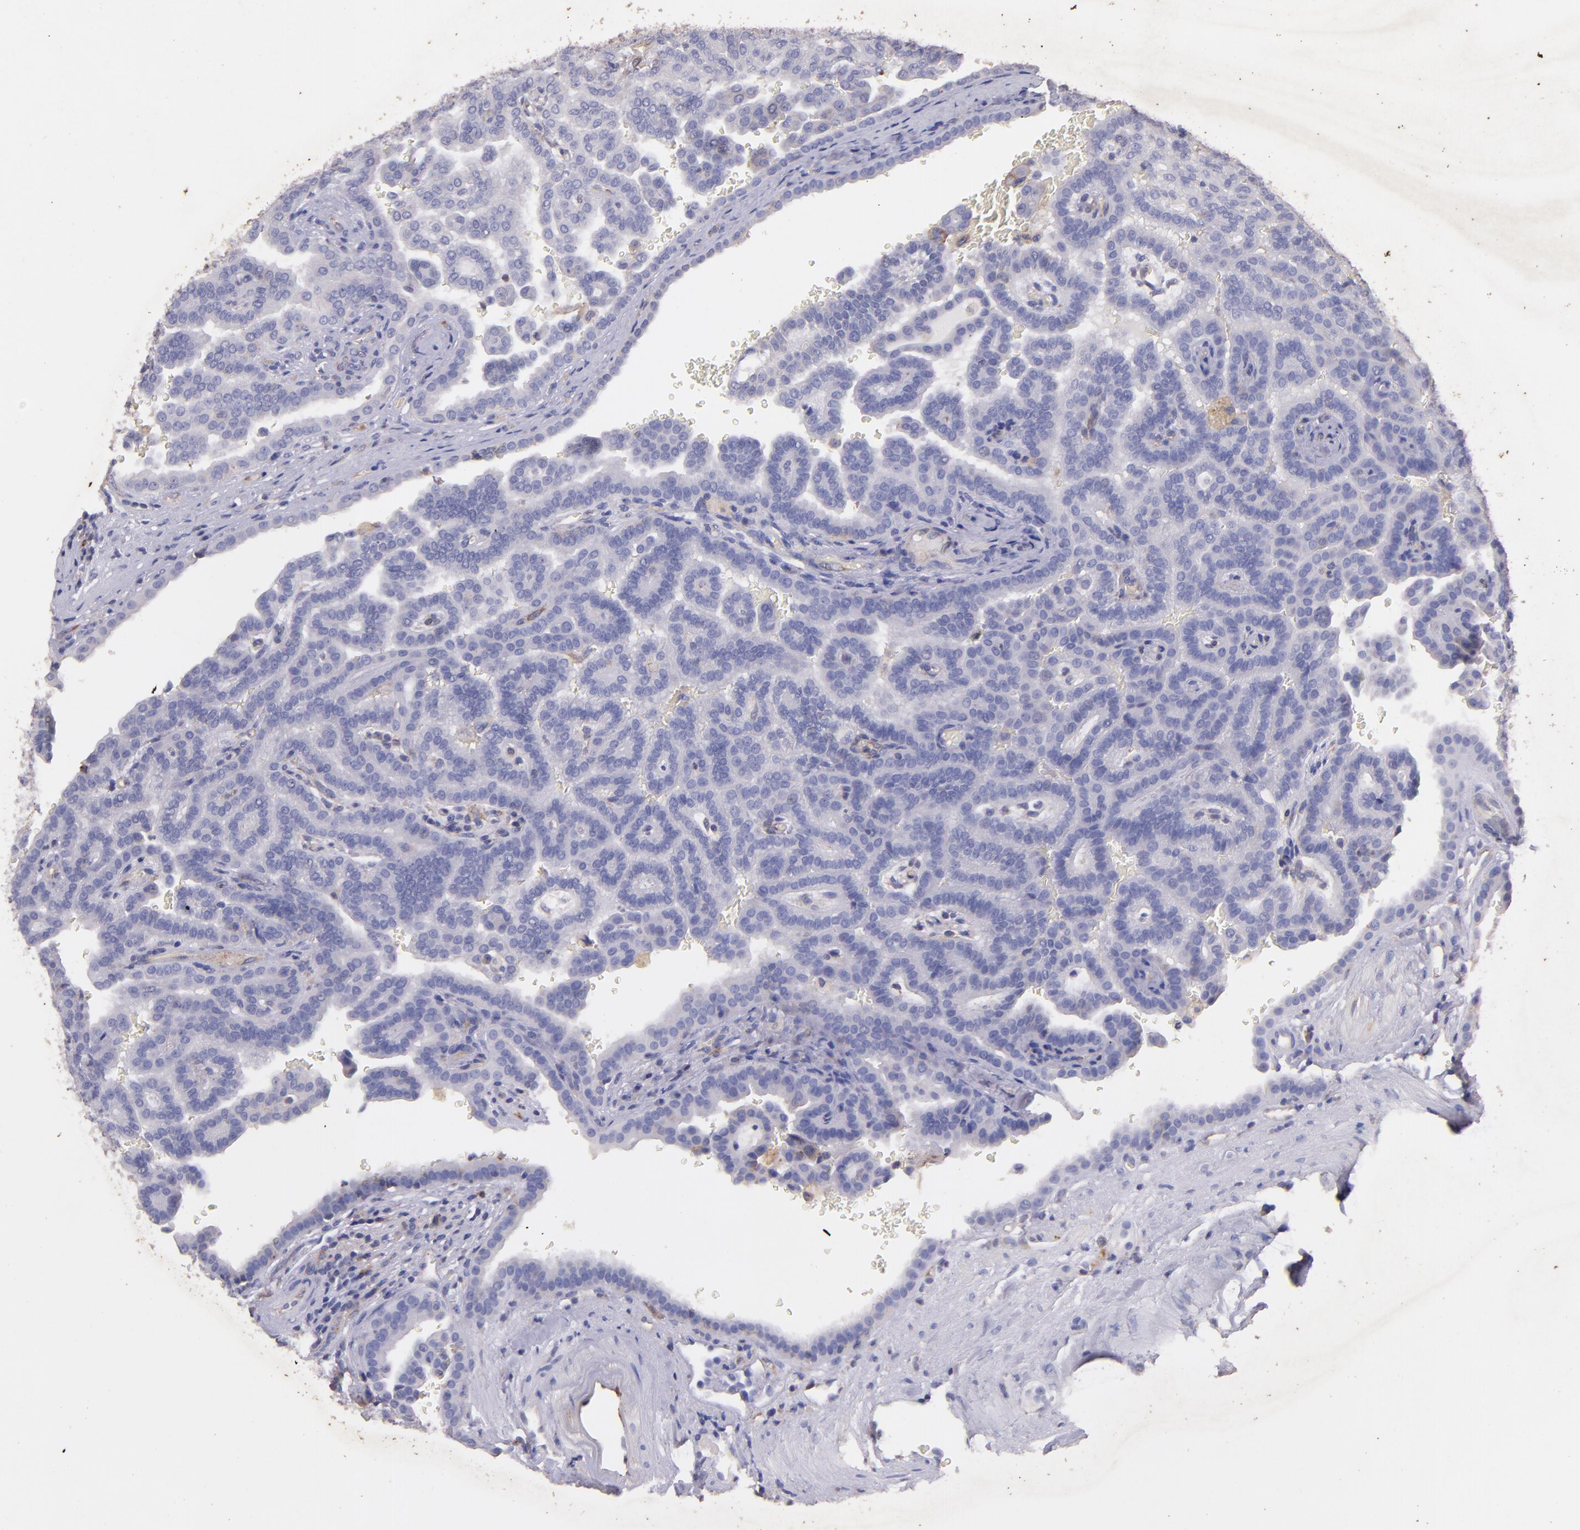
{"staining": {"intensity": "negative", "quantity": "none", "location": "none"}, "tissue": "renal cancer", "cell_type": "Tumor cells", "image_type": "cancer", "snomed": [{"axis": "morphology", "description": "Adenocarcinoma, NOS"}, {"axis": "topography", "description": "Kidney"}], "caption": "Immunohistochemical staining of renal cancer (adenocarcinoma) shows no significant staining in tumor cells. (Immunohistochemistry, brightfield microscopy, high magnification).", "gene": "RET", "patient": {"sex": "male", "age": 61}}